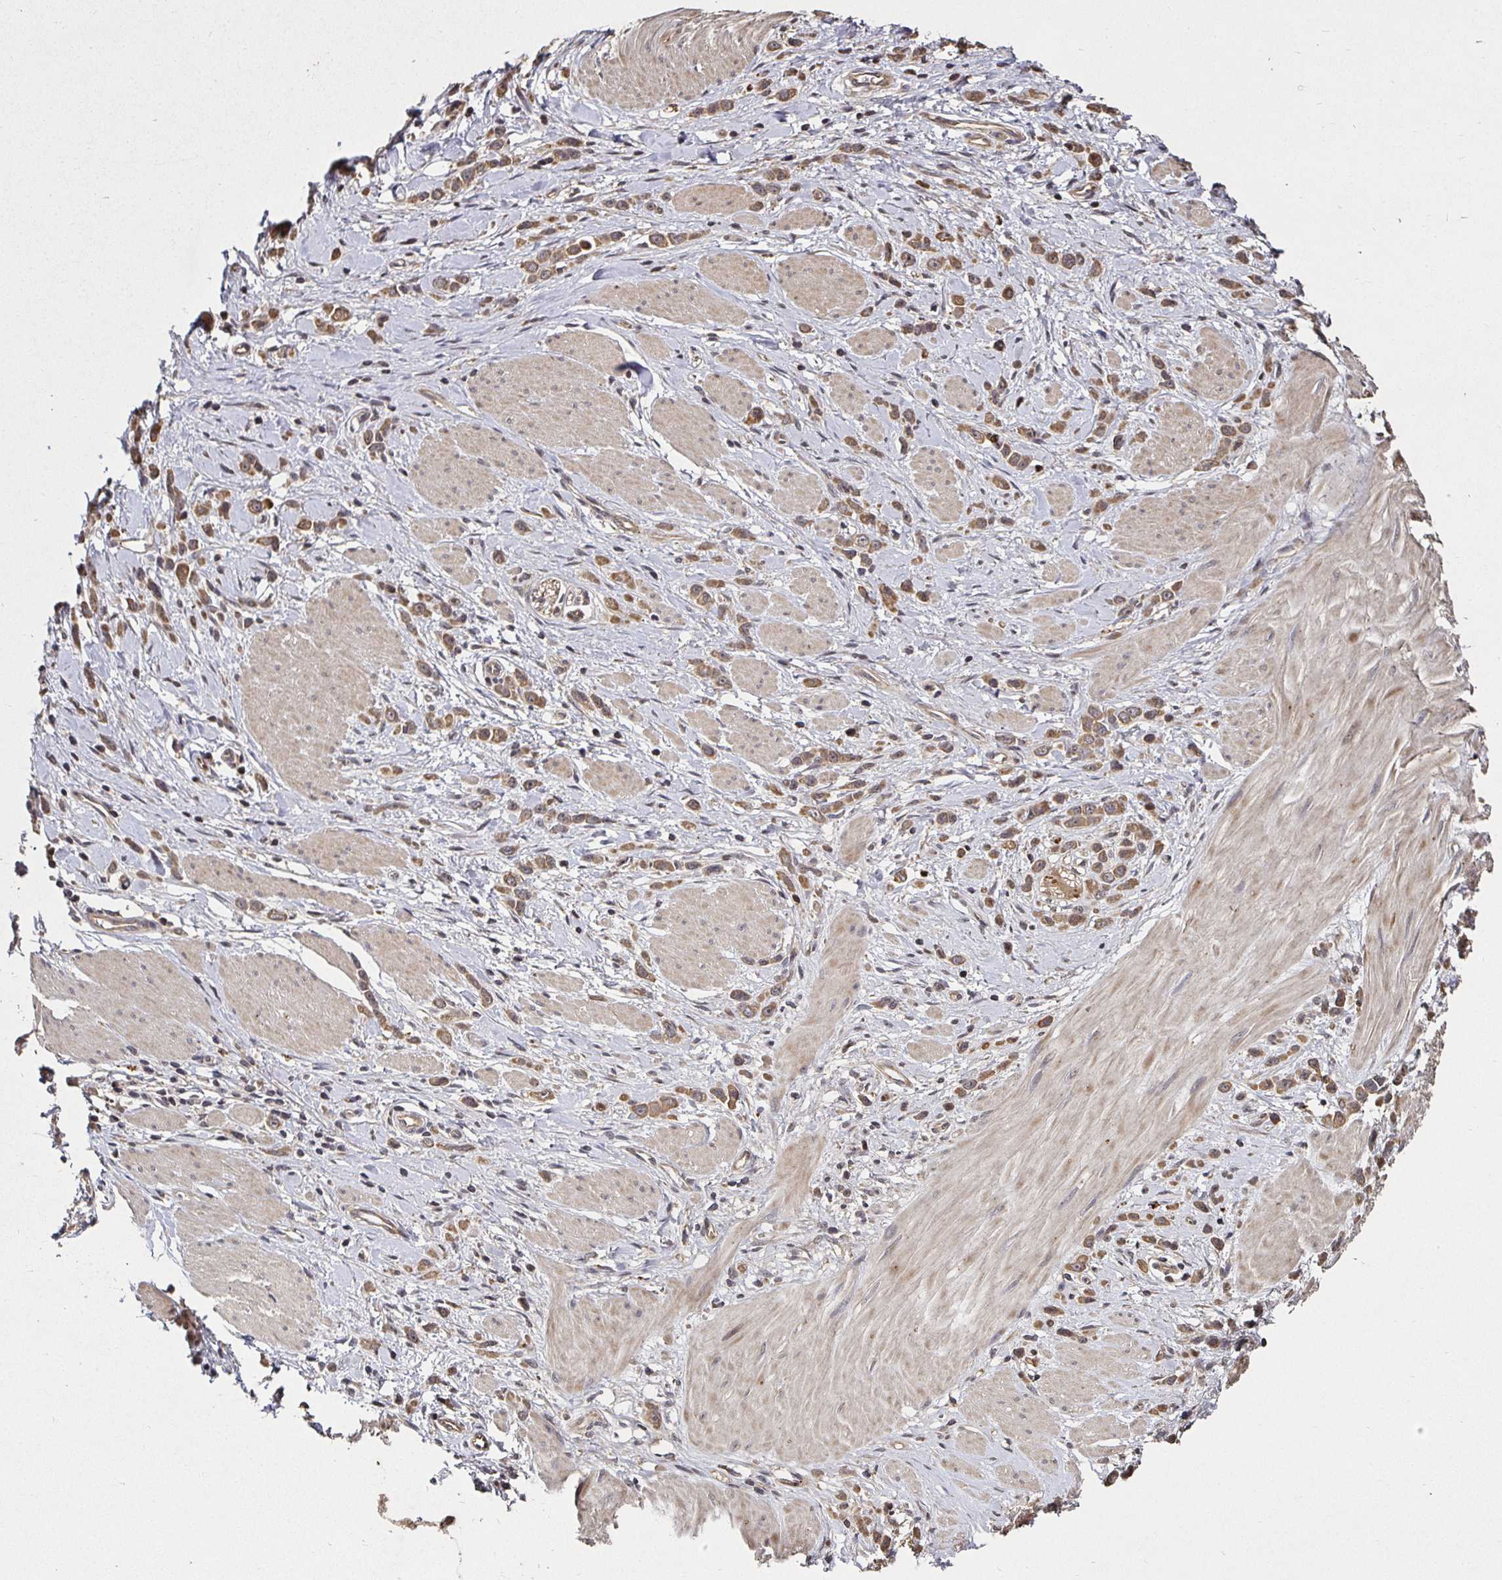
{"staining": {"intensity": "moderate", "quantity": ">75%", "location": "cytoplasmic/membranous"}, "tissue": "stomach cancer", "cell_type": "Tumor cells", "image_type": "cancer", "snomed": [{"axis": "morphology", "description": "Adenocarcinoma, NOS"}, {"axis": "topography", "description": "Stomach"}], "caption": "Stomach cancer stained with immunohistochemistry displays moderate cytoplasmic/membranous positivity in about >75% of tumor cells.", "gene": "SMYD3", "patient": {"sex": "male", "age": 47}}